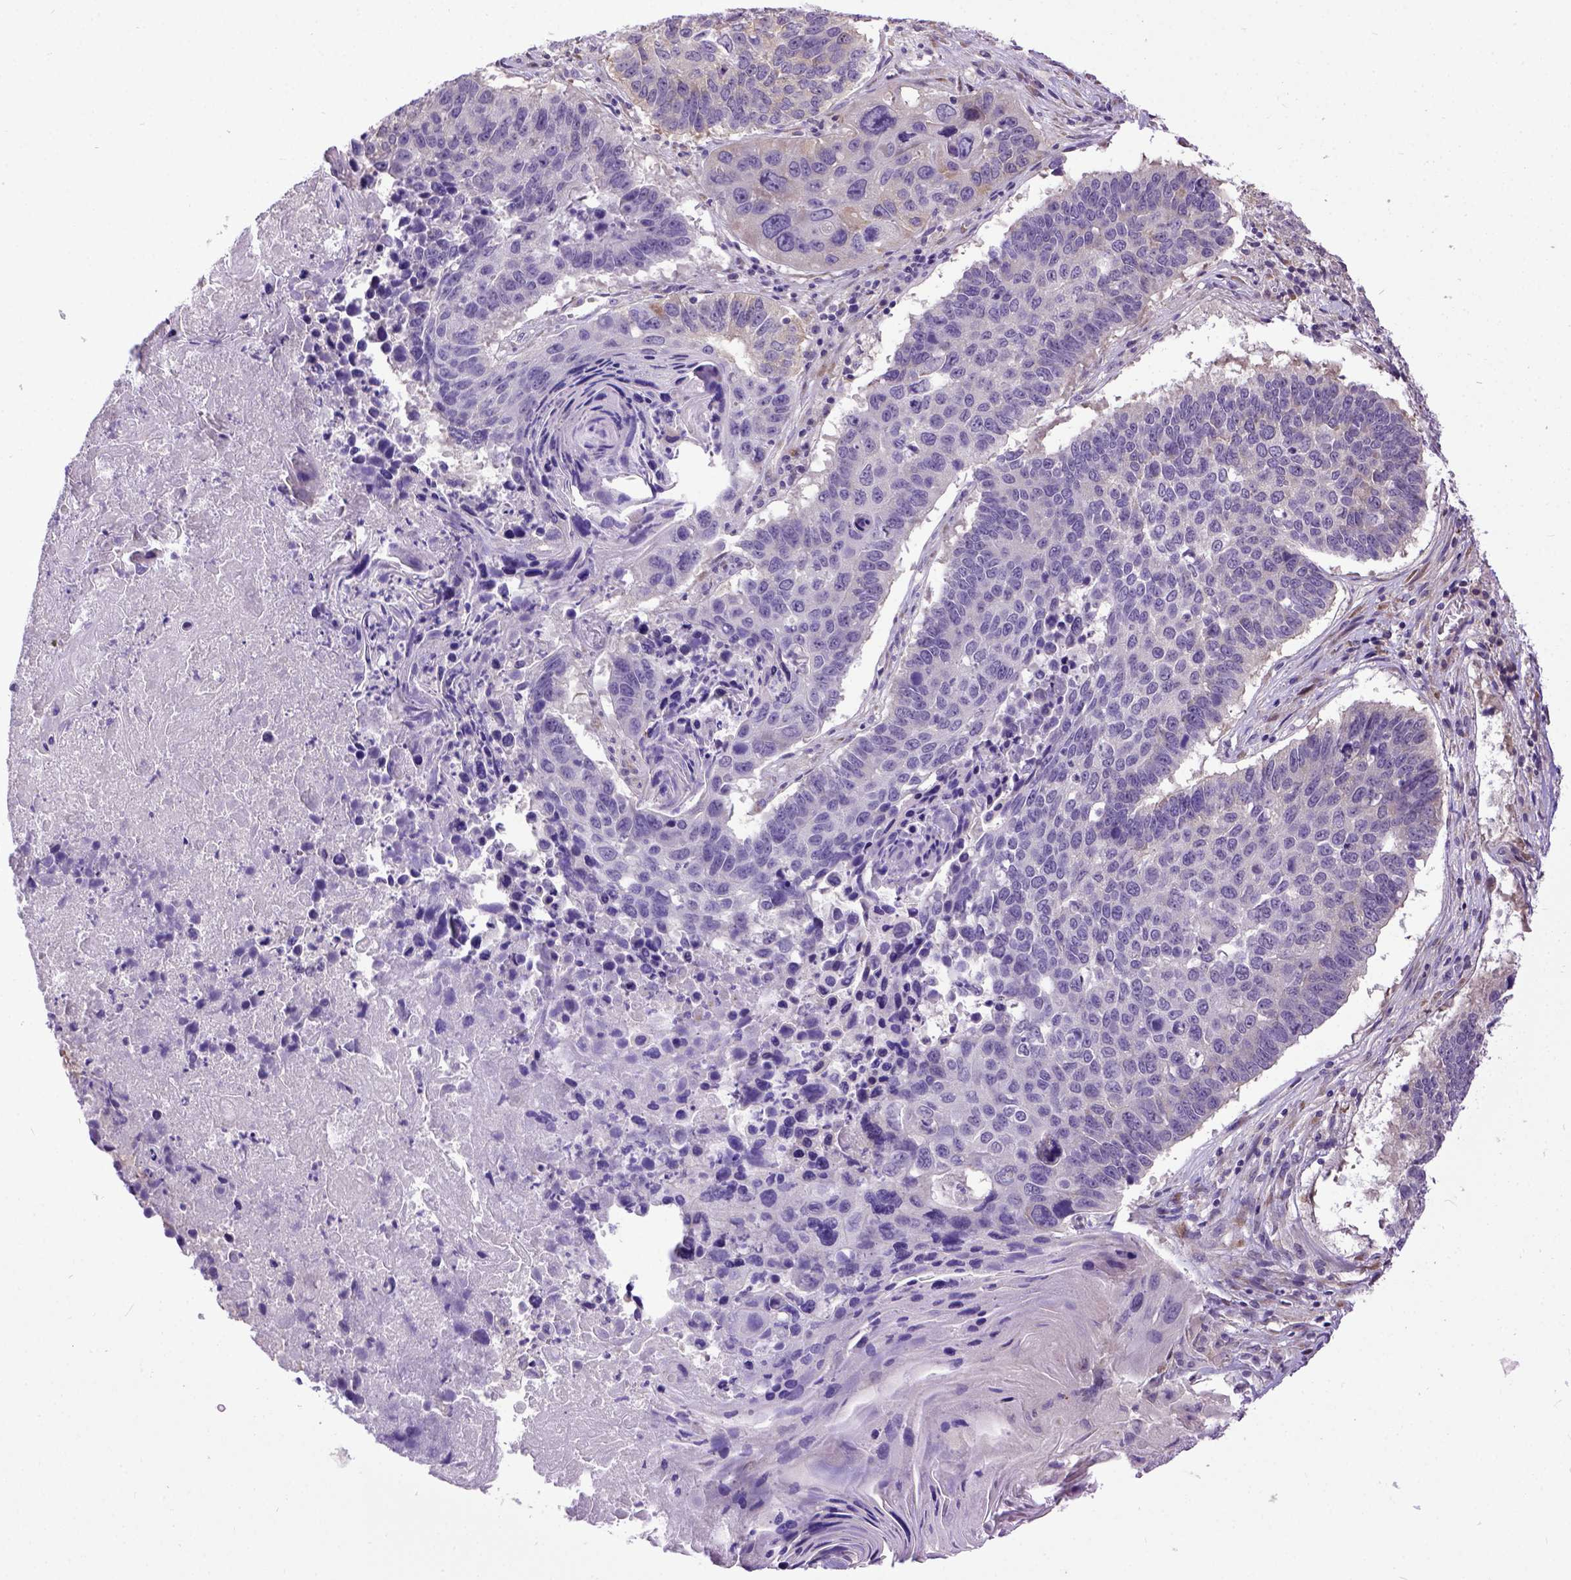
{"staining": {"intensity": "negative", "quantity": "none", "location": "none"}, "tissue": "lung cancer", "cell_type": "Tumor cells", "image_type": "cancer", "snomed": [{"axis": "morphology", "description": "Squamous cell carcinoma, NOS"}, {"axis": "topography", "description": "Lung"}], "caption": "Protein analysis of lung cancer shows no significant positivity in tumor cells. The staining is performed using DAB (3,3'-diaminobenzidine) brown chromogen with nuclei counter-stained in using hematoxylin.", "gene": "NEK5", "patient": {"sex": "male", "age": 73}}